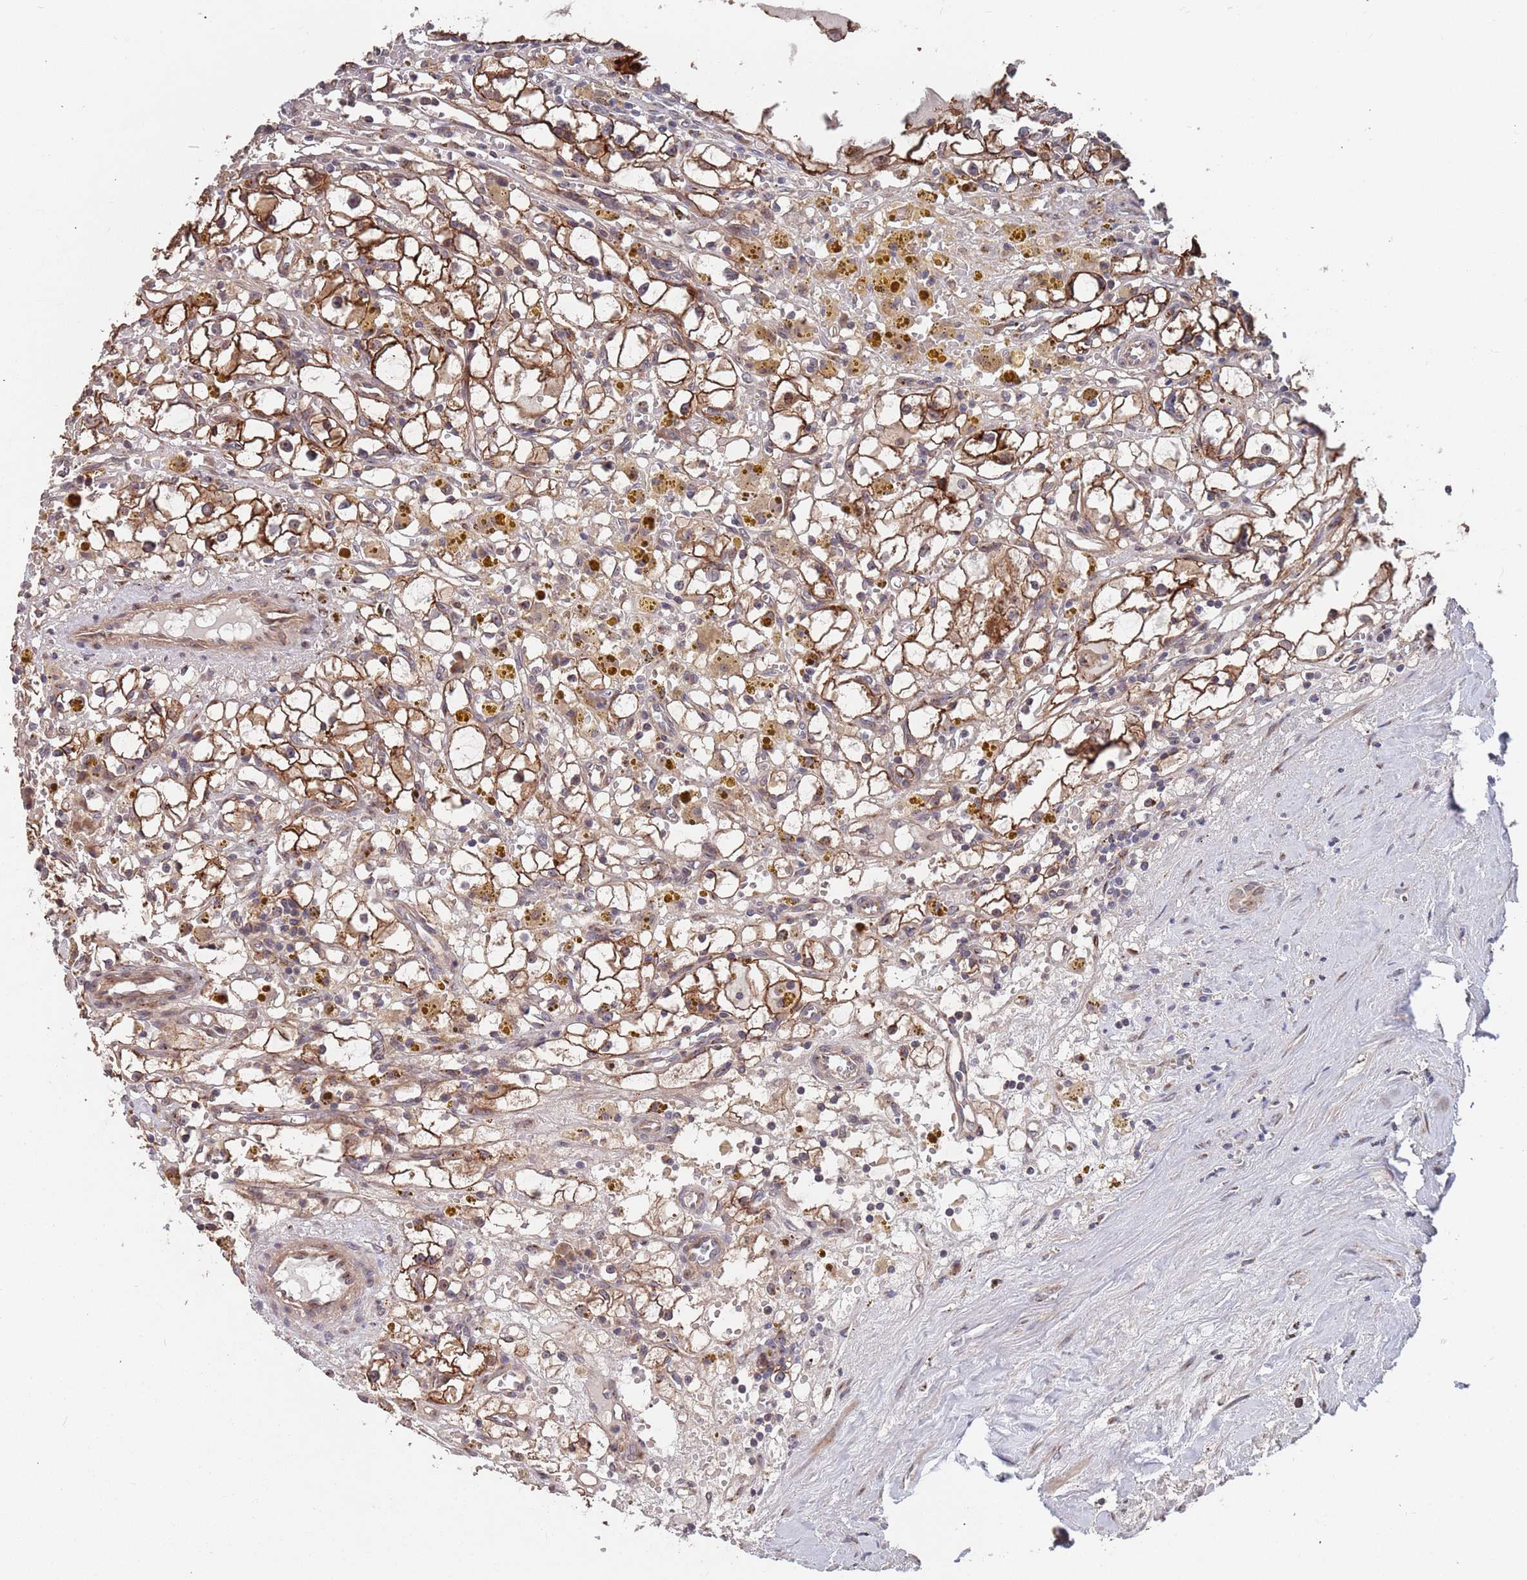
{"staining": {"intensity": "moderate", "quantity": ">75%", "location": "cytoplasmic/membranous"}, "tissue": "renal cancer", "cell_type": "Tumor cells", "image_type": "cancer", "snomed": [{"axis": "morphology", "description": "Adenocarcinoma, NOS"}, {"axis": "topography", "description": "Kidney"}], "caption": "Protein staining shows moderate cytoplasmic/membranous expression in about >75% of tumor cells in renal adenocarcinoma.", "gene": "UNC45A", "patient": {"sex": "male", "age": 56}}